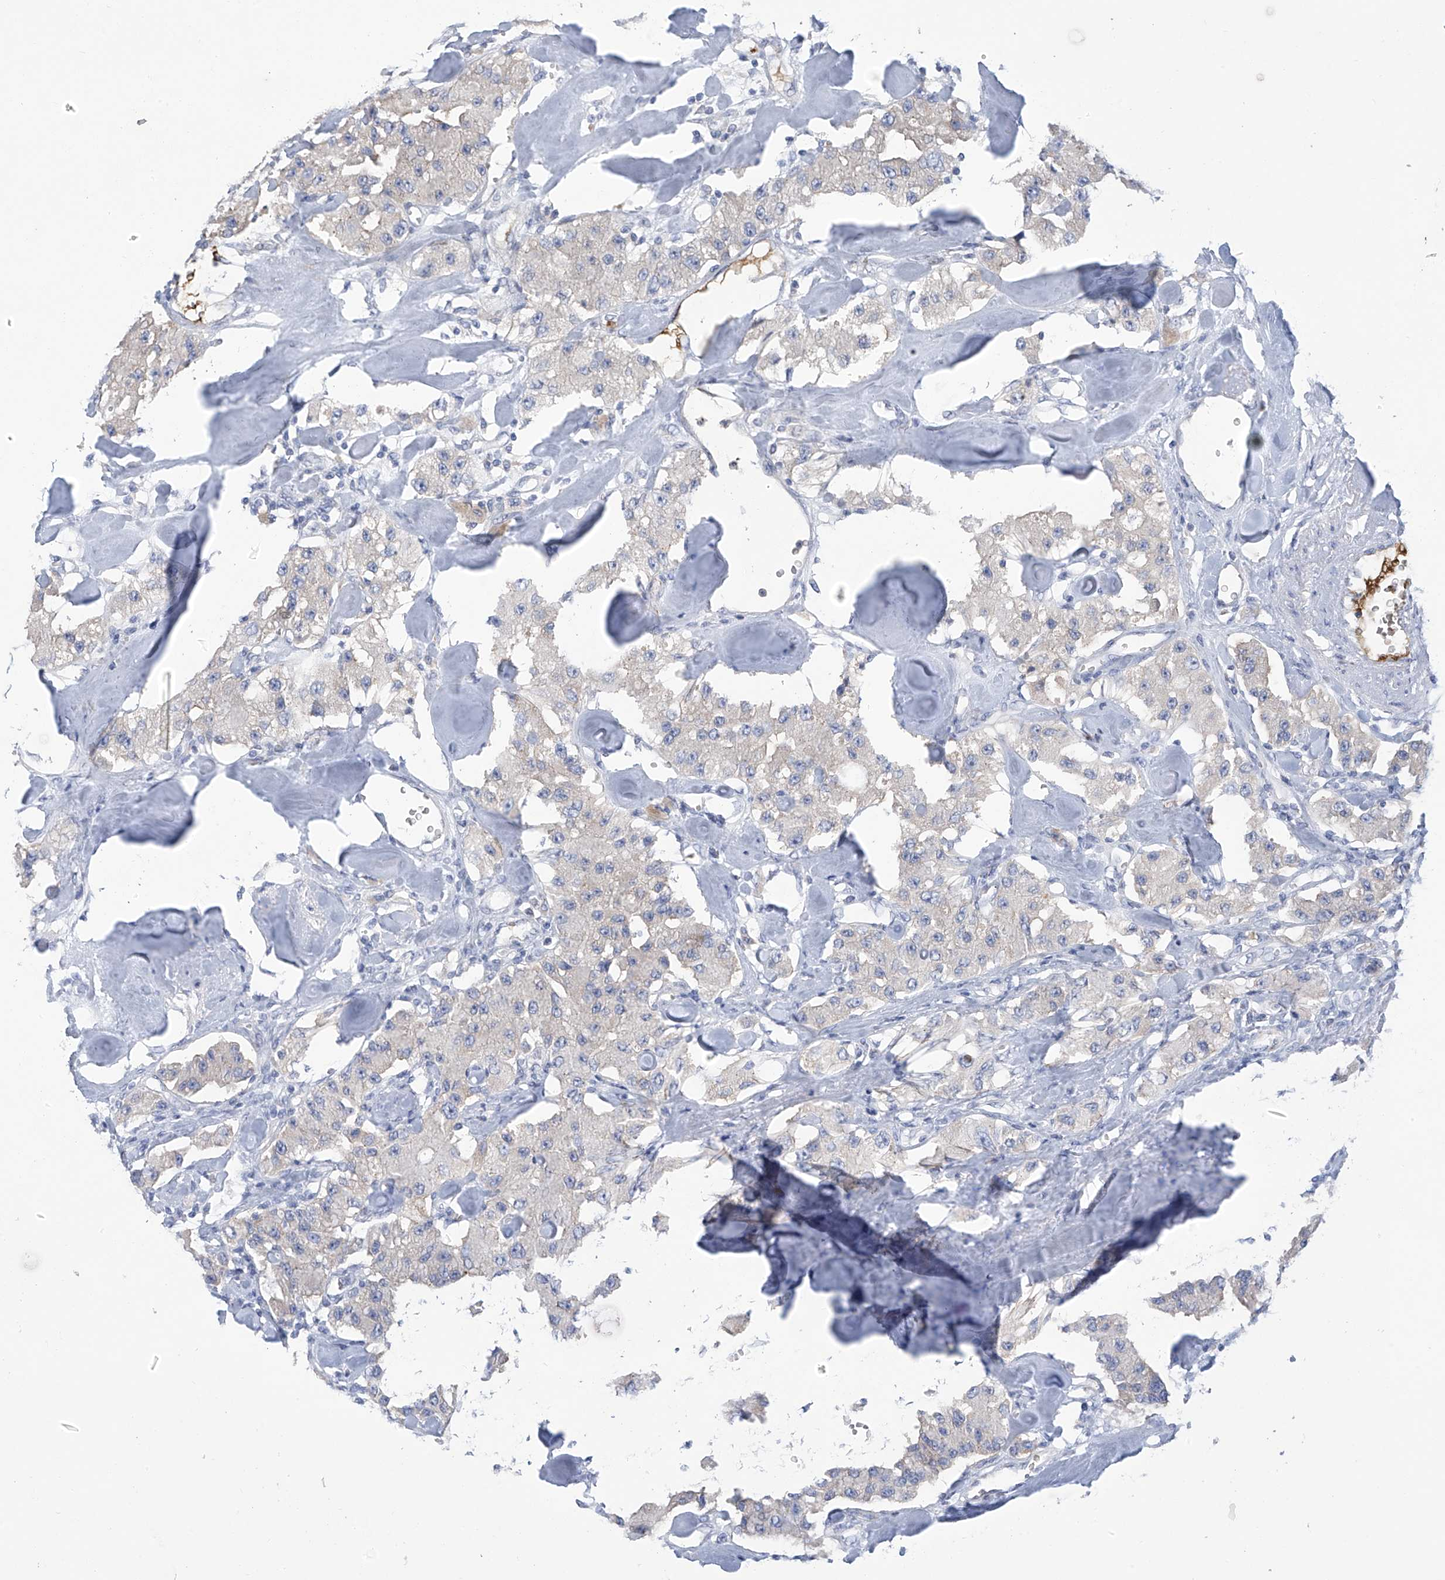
{"staining": {"intensity": "negative", "quantity": "none", "location": "none"}, "tissue": "carcinoid", "cell_type": "Tumor cells", "image_type": "cancer", "snomed": [{"axis": "morphology", "description": "Carcinoid, malignant, NOS"}, {"axis": "topography", "description": "Pancreas"}], "caption": "DAB immunohistochemical staining of human carcinoid reveals no significant expression in tumor cells. Brightfield microscopy of immunohistochemistry (IHC) stained with DAB (3,3'-diaminobenzidine) (brown) and hematoxylin (blue), captured at high magnification.", "gene": "SLCO4A1", "patient": {"sex": "male", "age": 41}}